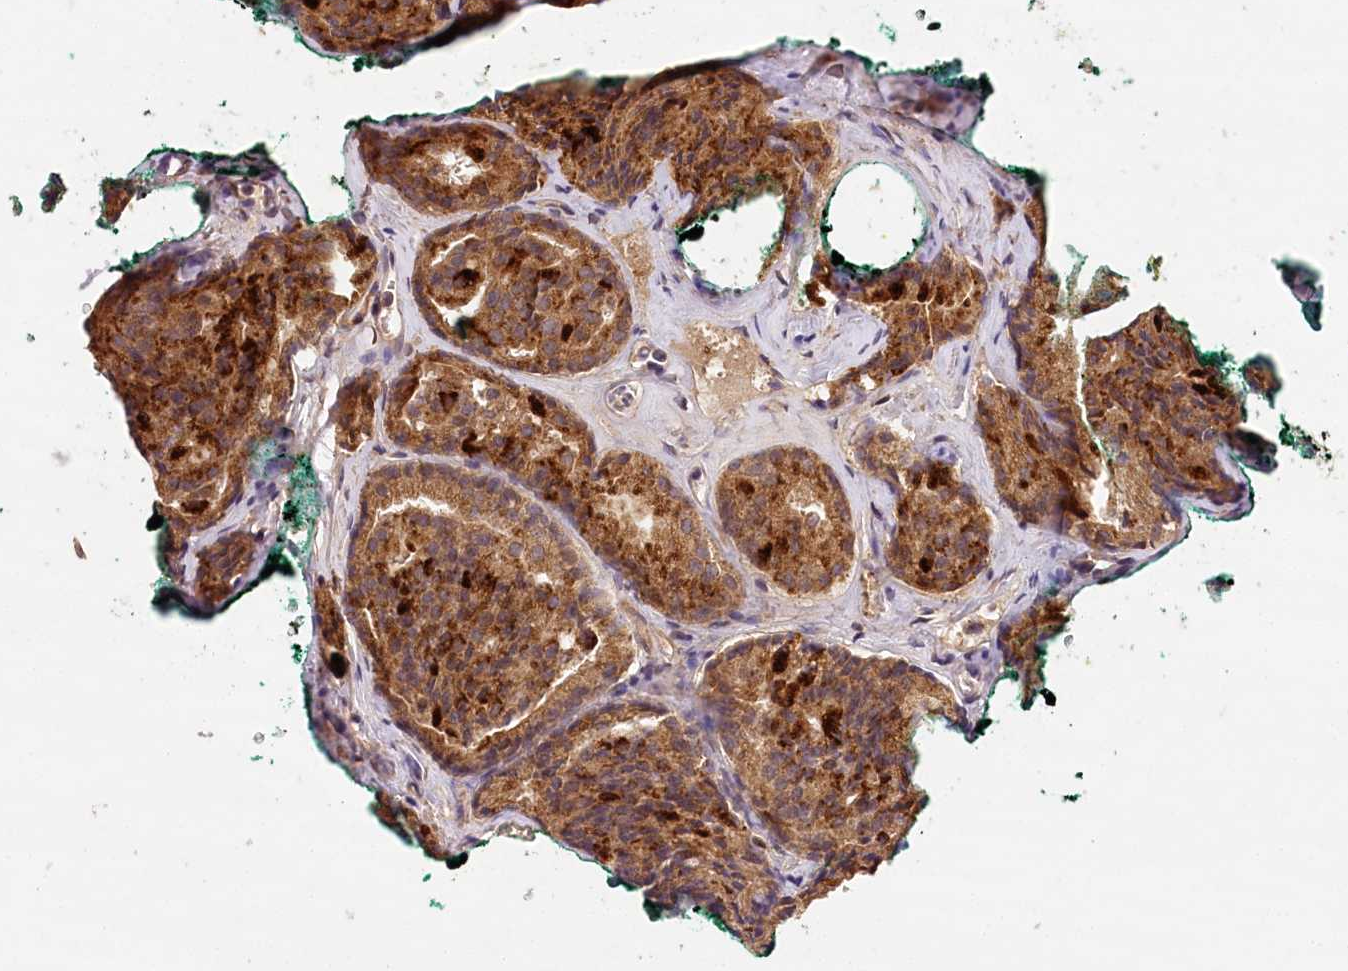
{"staining": {"intensity": "moderate", "quantity": ">75%", "location": "cytoplasmic/membranous"}, "tissue": "prostate cancer", "cell_type": "Tumor cells", "image_type": "cancer", "snomed": [{"axis": "morphology", "description": "Adenocarcinoma, High grade"}, {"axis": "topography", "description": "Prostate"}], "caption": "IHC of human prostate cancer shows medium levels of moderate cytoplasmic/membranous staining in about >75% of tumor cells.", "gene": "LSS", "patient": {"sex": "male", "age": 64}}